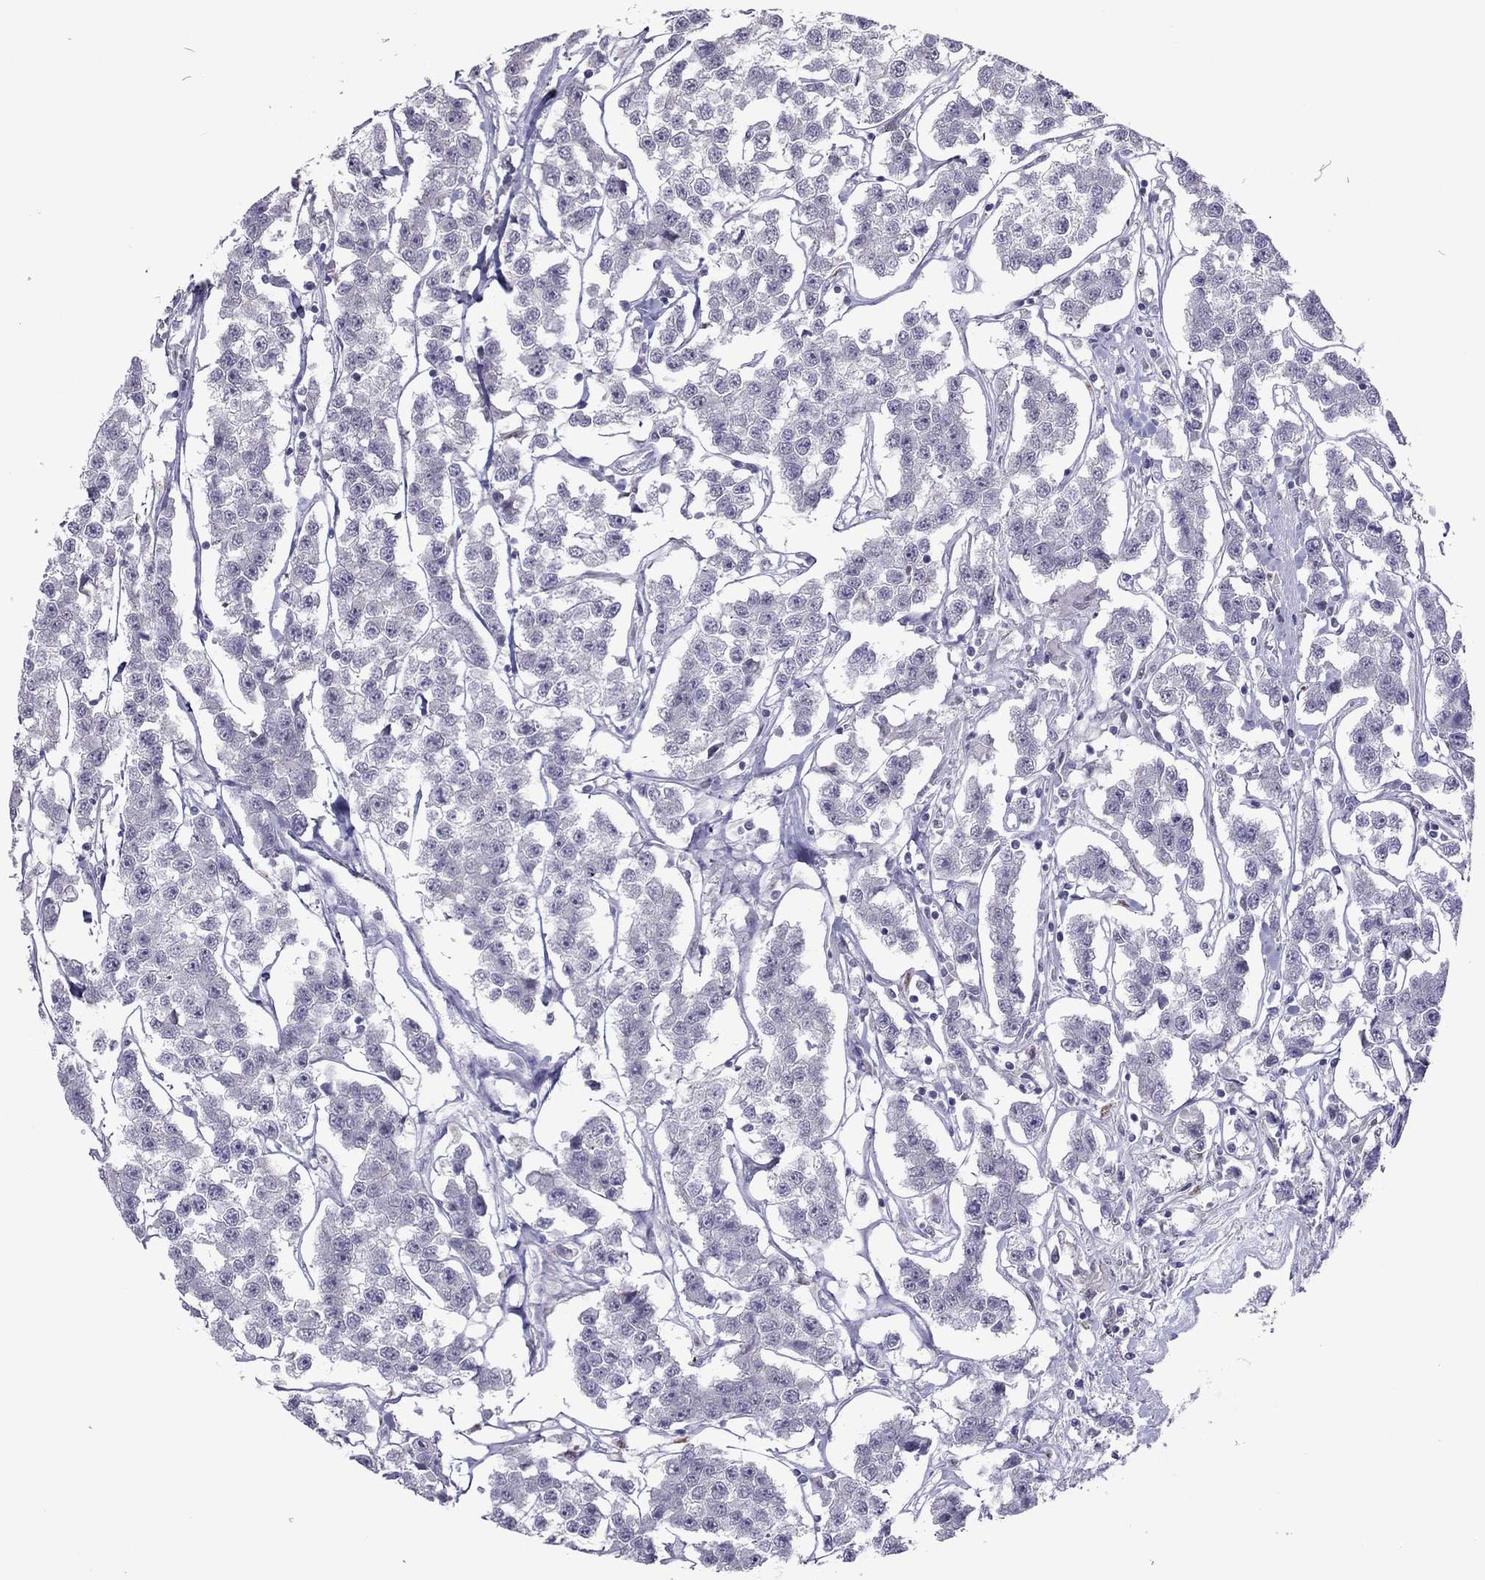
{"staining": {"intensity": "negative", "quantity": "none", "location": "none"}, "tissue": "testis cancer", "cell_type": "Tumor cells", "image_type": "cancer", "snomed": [{"axis": "morphology", "description": "Seminoma, NOS"}, {"axis": "topography", "description": "Testis"}], "caption": "This micrograph is of testis cancer stained with IHC to label a protein in brown with the nuclei are counter-stained blue. There is no expression in tumor cells.", "gene": "SPINT3", "patient": {"sex": "male", "age": 59}}